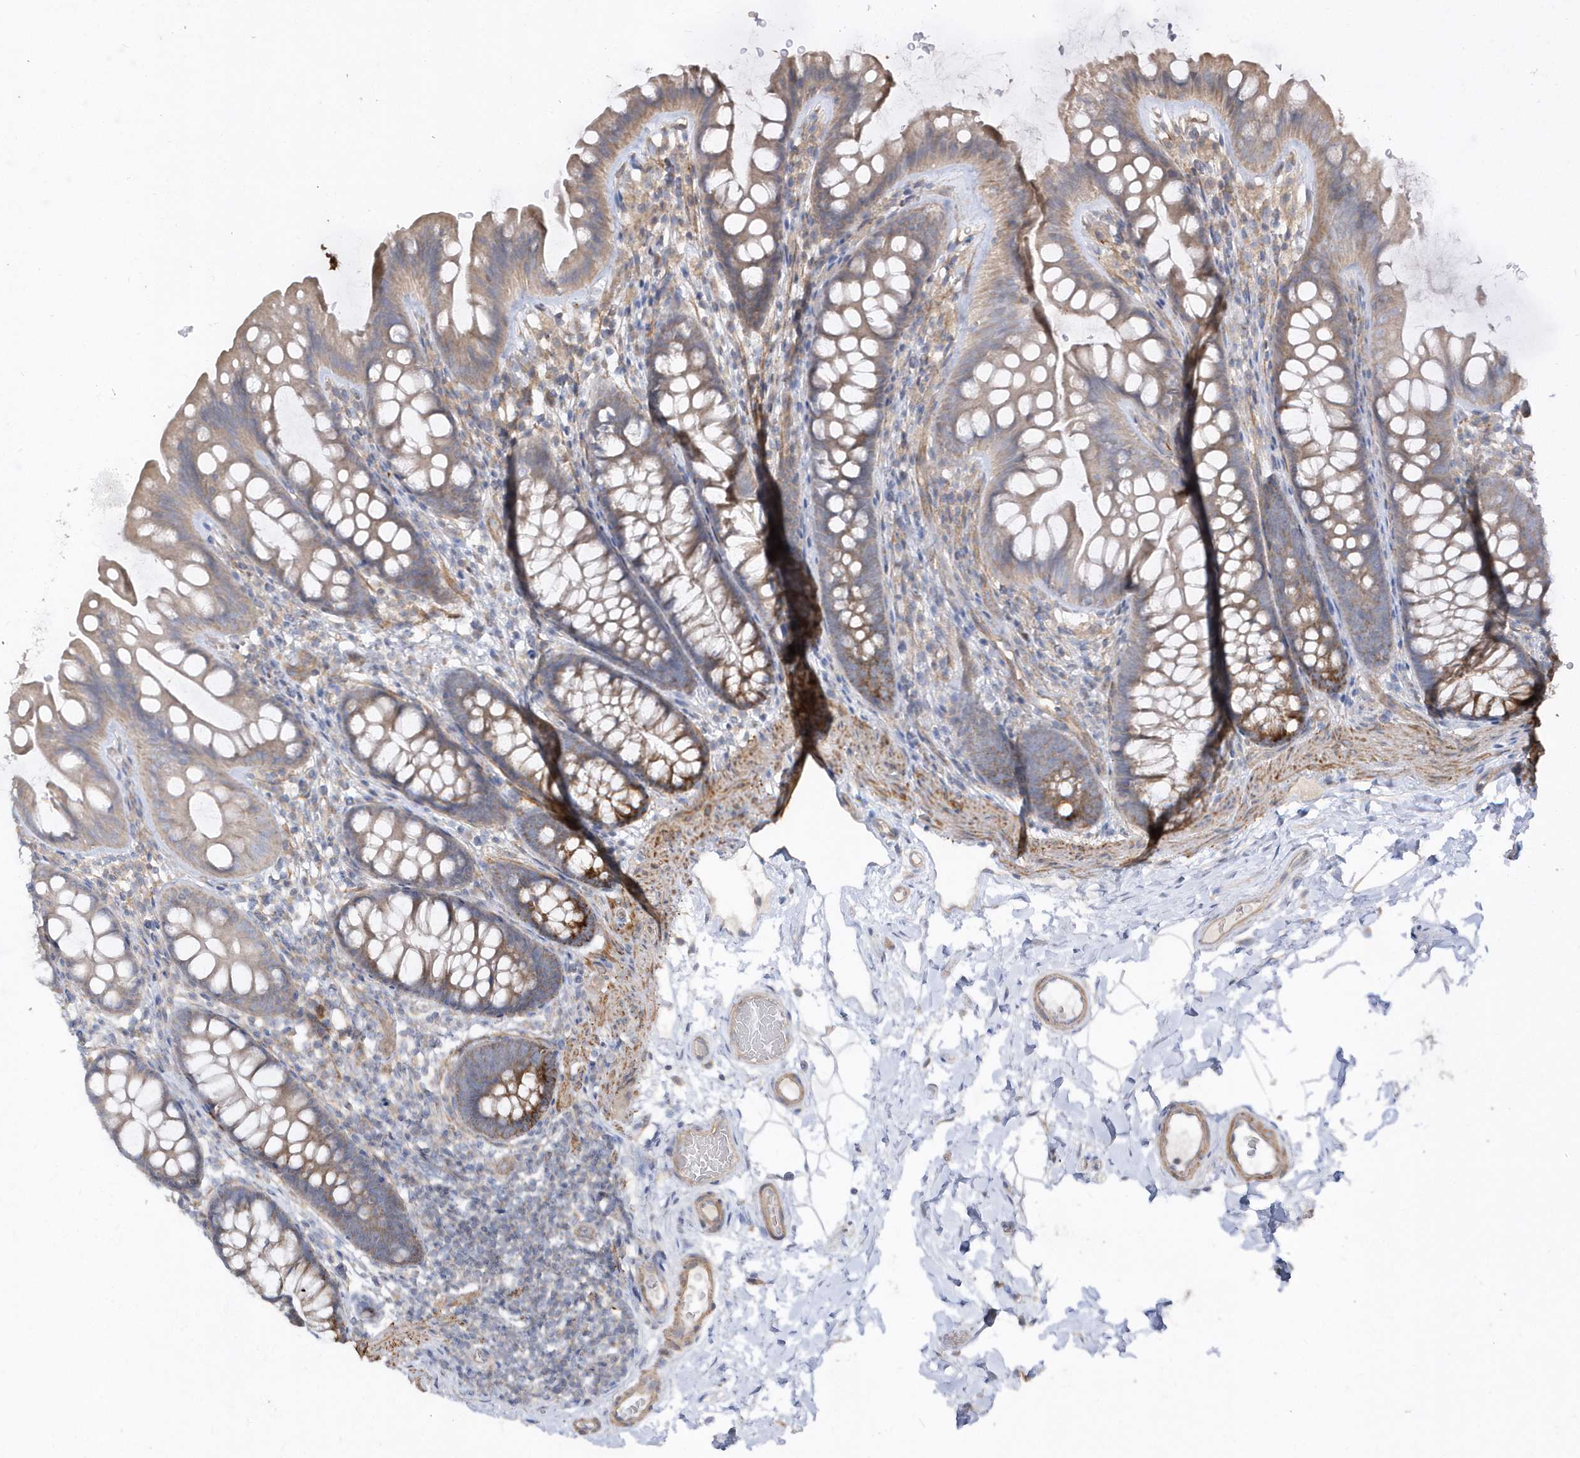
{"staining": {"intensity": "weak", "quantity": "25%-75%", "location": "cytoplasmic/membranous"}, "tissue": "colon", "cell_type": "Endothelial cells", "image_type": "normal", "snomed": [{"axis": "morphology", "description": "Normal tissue, NOS"}, {"axis": "topography", "description": "Colon"}], "caption": "A brown stain highlights weak cytoplasmic/membranous expression of a protein in endothelial cells of normal human colon. Immunohistochemistry stains the protein in brown and the nuclei are stained blue.", "gene": "LEXM", "patient": {"sex": "female", "age": 62}}